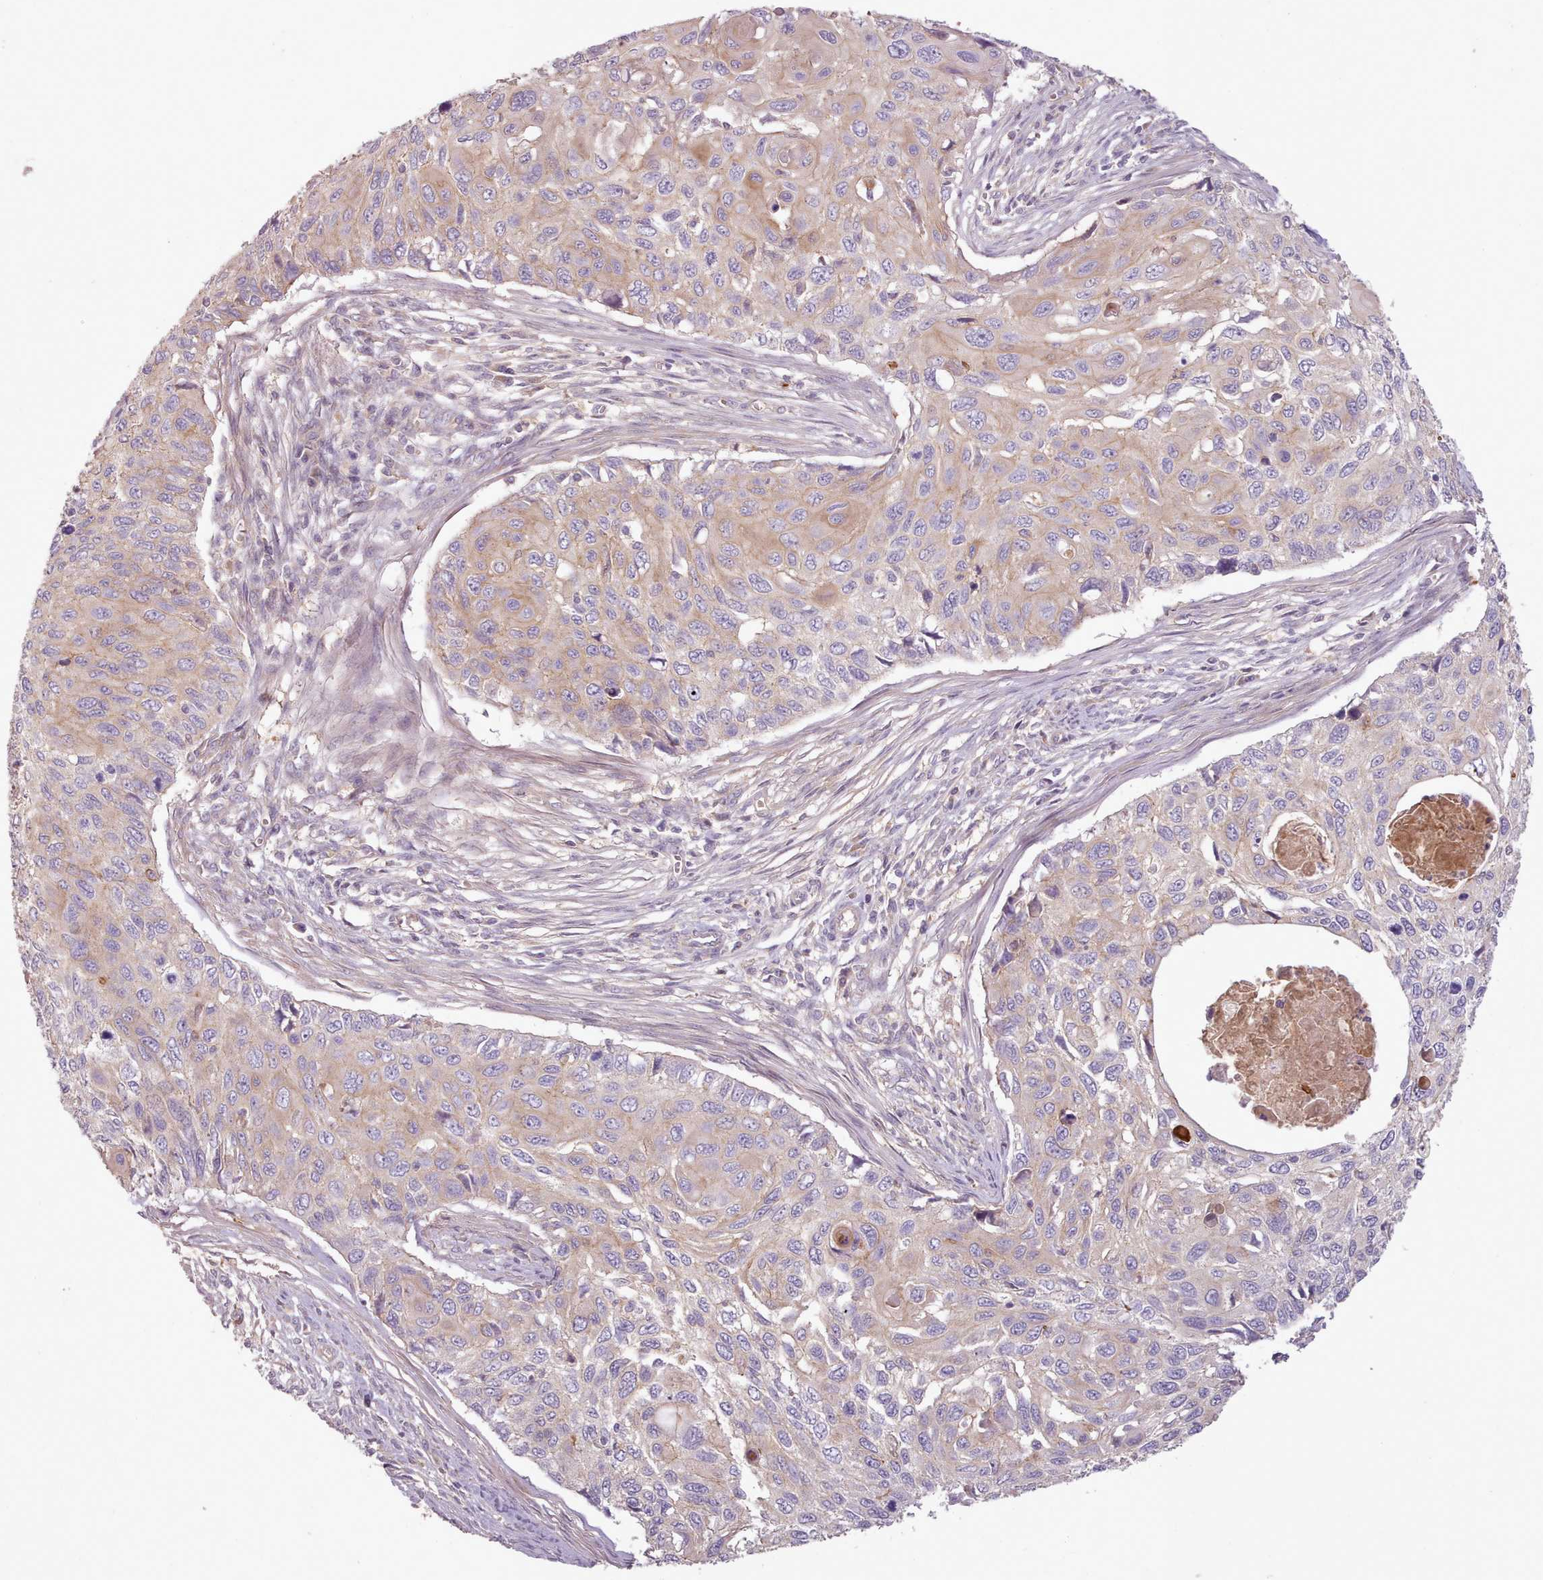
{"staining": {"intensity": "weak", "quantity": "25%-75%", "location": "cytoplasmic/membranous"}, "tissue": "cervical cancer", "cell_type": "Tumor cells", "image_type": "cancer", "snomed": [{"axis": "morphology", "description": "Squamous cell carcinoma, NOS"}, {"axis": "topography", "description": "Cervix"}], "caption": "Immunohistochemistry (IHC) (DAB (3,3'-diaminobenzidine)) staining of human cervical cancer (squamous cell carcinoma) exhibits weak cytoplasmic/membranous protein positivity in approximately 25%-75% of tumor cells.", "gene": "NT5DC2", "patient": {"sex": "female", "age": 70}}